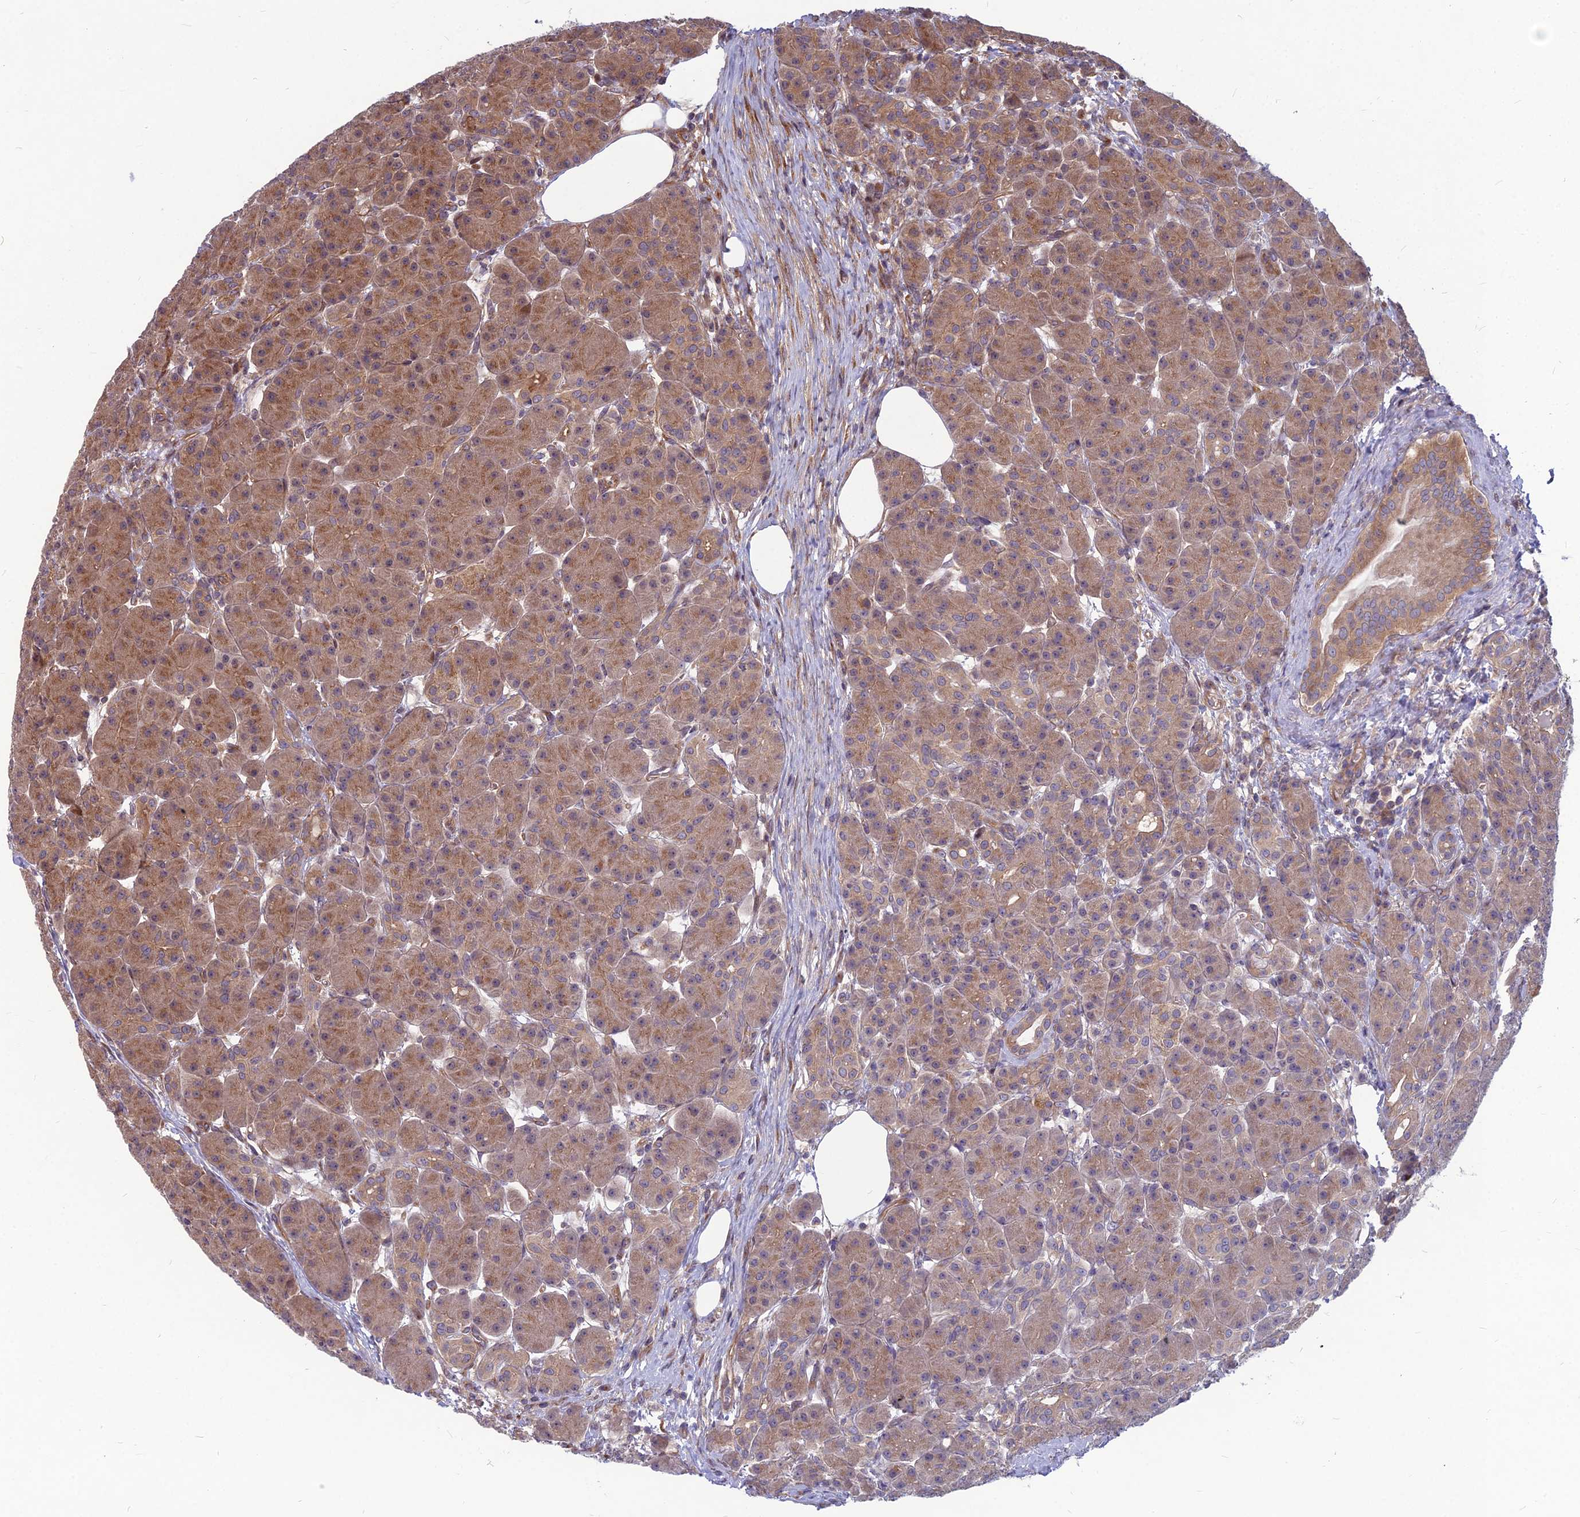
{"staining": {"intensity": "strong", "quantity": ">75%", "location": "cytoplasmic/membranous"}, "tissue": "pancreas", "cell_type": "Exocrine glandular cells", "image_type": "normal", "snomed": [{"axis": "morphology", "description": "Normal tissue, NOS"}, {"axis": "topography", "description": "Pancreas"}], "caption": "Exocrine glandular cells reveal high levels of strong cytoplasmic/membranous positivity in about >75% of cells in normal pancreas.", "gene": "MFSD8", "patient": {"sex": "male", "age": 63}}